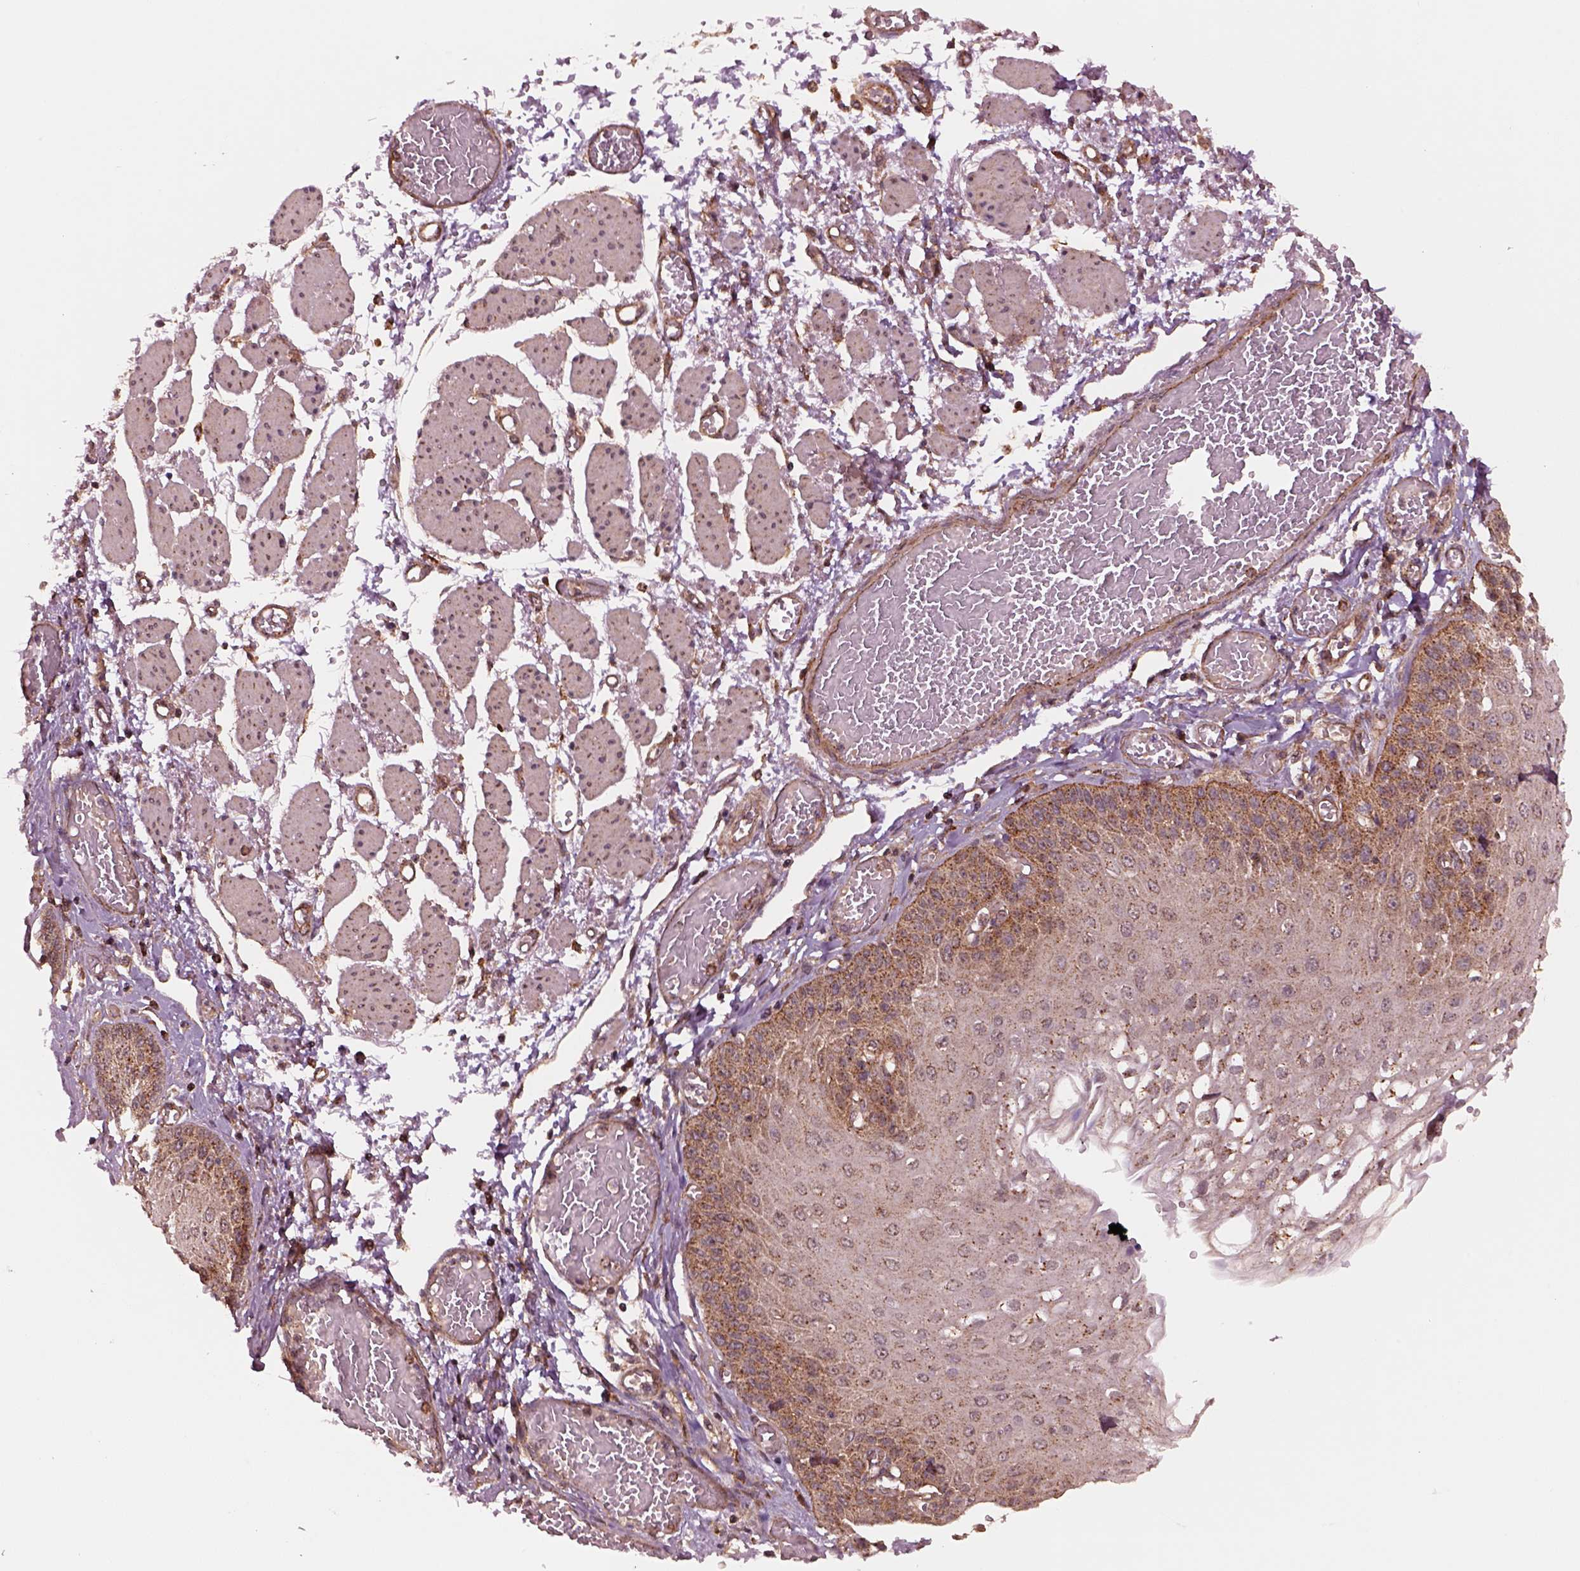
{"staining": {"intensity": "strong", "quantity": "<25%", "location": "cytoplasmic/membranous"}, "tissue": "esophagus", "cell_type": "Squamous epithelial cells", "image_type": "normal", "snomed": [{"axis": "morphology", "description": "Normal tissue, NOS"}, {"axis": "morphology", "description": "Adenocarcinoma, NOS"}, {"axis": "topography", "description": "Esophagus"}], "caption": "Immunohistochemistry photomicrograph of benign esophagus: esophagus stained using immunohistochemistry displays medium levels of strong protein expression localized specifically in the cytoplasmic/membranous of squamous epithelial cells, appearing as a cytoplasmic/membranous brown color.", "gene": "WASHC2A", "patient": {"sex": "male", "age": 81}}